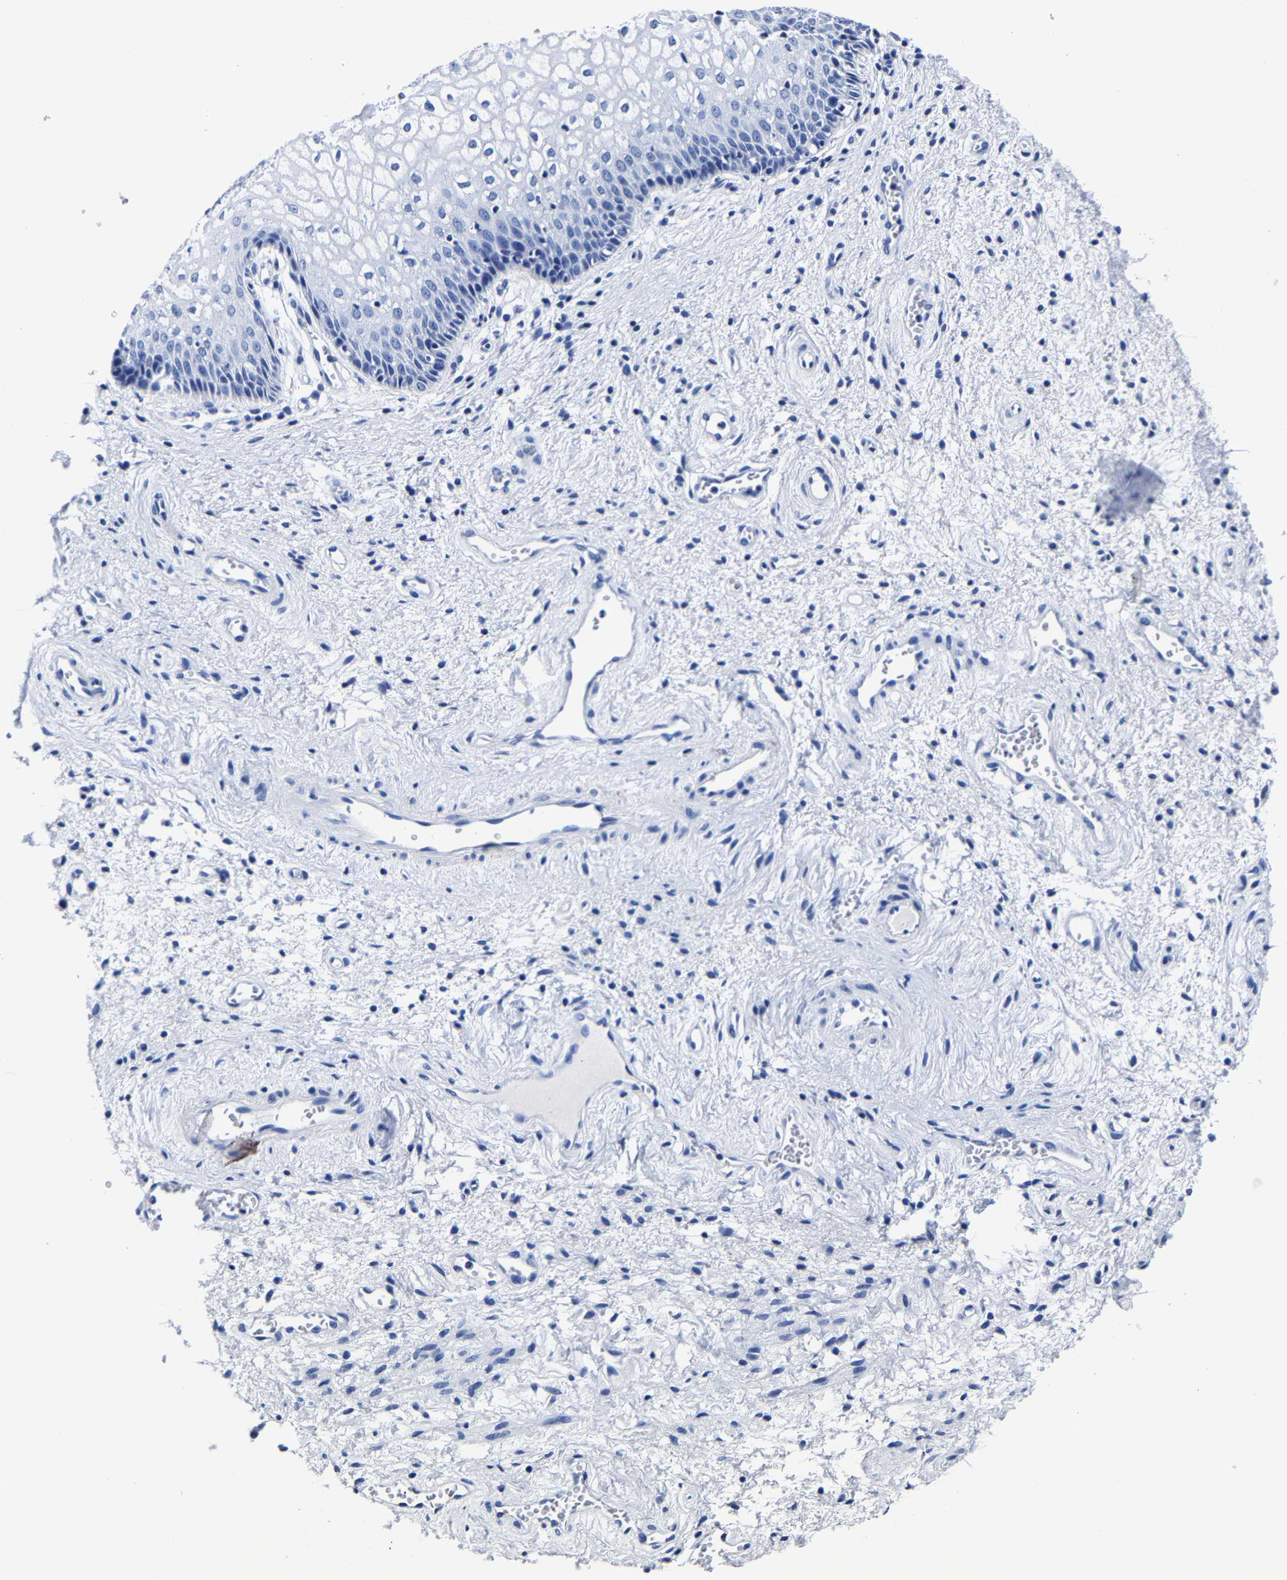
{"staining": {"intensity": "negative", "quantity": "none", "location": "none"}, "tissue": "vagina", "cell_type": "Squamous epithelial cells", "image_type": "normal", "snomed": [{"axis": "morphology", "description": "Normal tissue, NOS"}, {"axis": "topography", "description": "Vagina"}], "caption": "An immunohistochemistry (IHC) photomicrograph of unremarkable vagina is shown. There is no staining in squamous epithelial cells of vagina. The staining was performed using DAB (3,3'-diaminobenzidine) to visualize the protein expression in brown, while the nuclei were stained in blue with hematoxylin (Magnification: 20x).", "gene": "CPA2", "patient": {"sex": "female", "age": 34}}